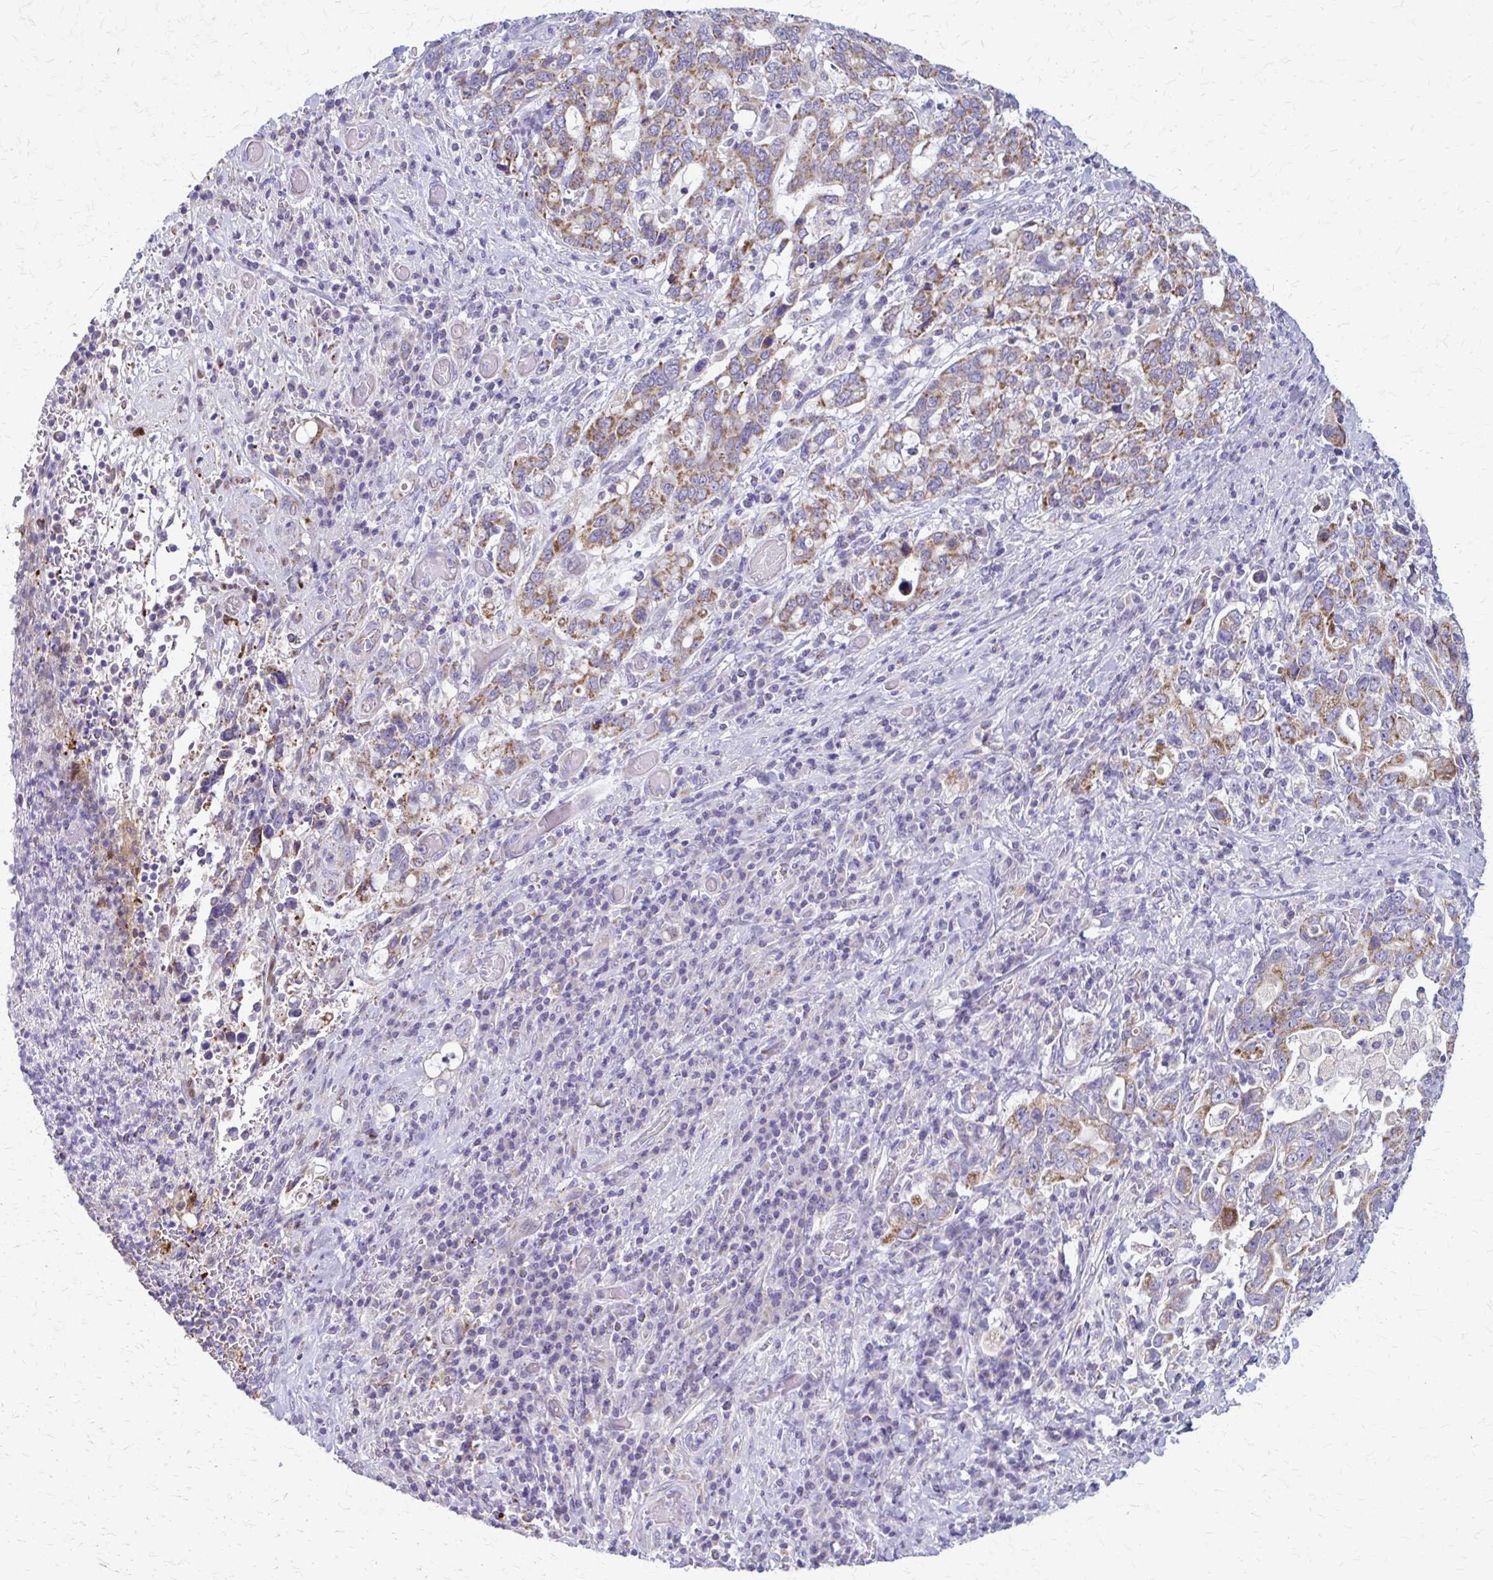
{"staining": {"intensity": "moderate", "quantity": ">75%", "location": "cytoplasmic/membranous"}, "tissue": "stomach cancer", "cell_type": "Tumor cells", "image_type": "cancer", "snomed": [{"axis": "morphology", "description": "Adenocarcinoma, NOS"}, {"axis": "topography", "description": "Stomach, upper"}, {"axis": "topography", "description": "Stomach"}], "caption": "IHC of human adenocarcinoma (stomach) demonstrates medium levels of moderate cytoplasmic/membranous positivity in approximately >75% of tumor cells.", "gene": "SAMD13", "patient": {"sex": "male", "age": 62}}